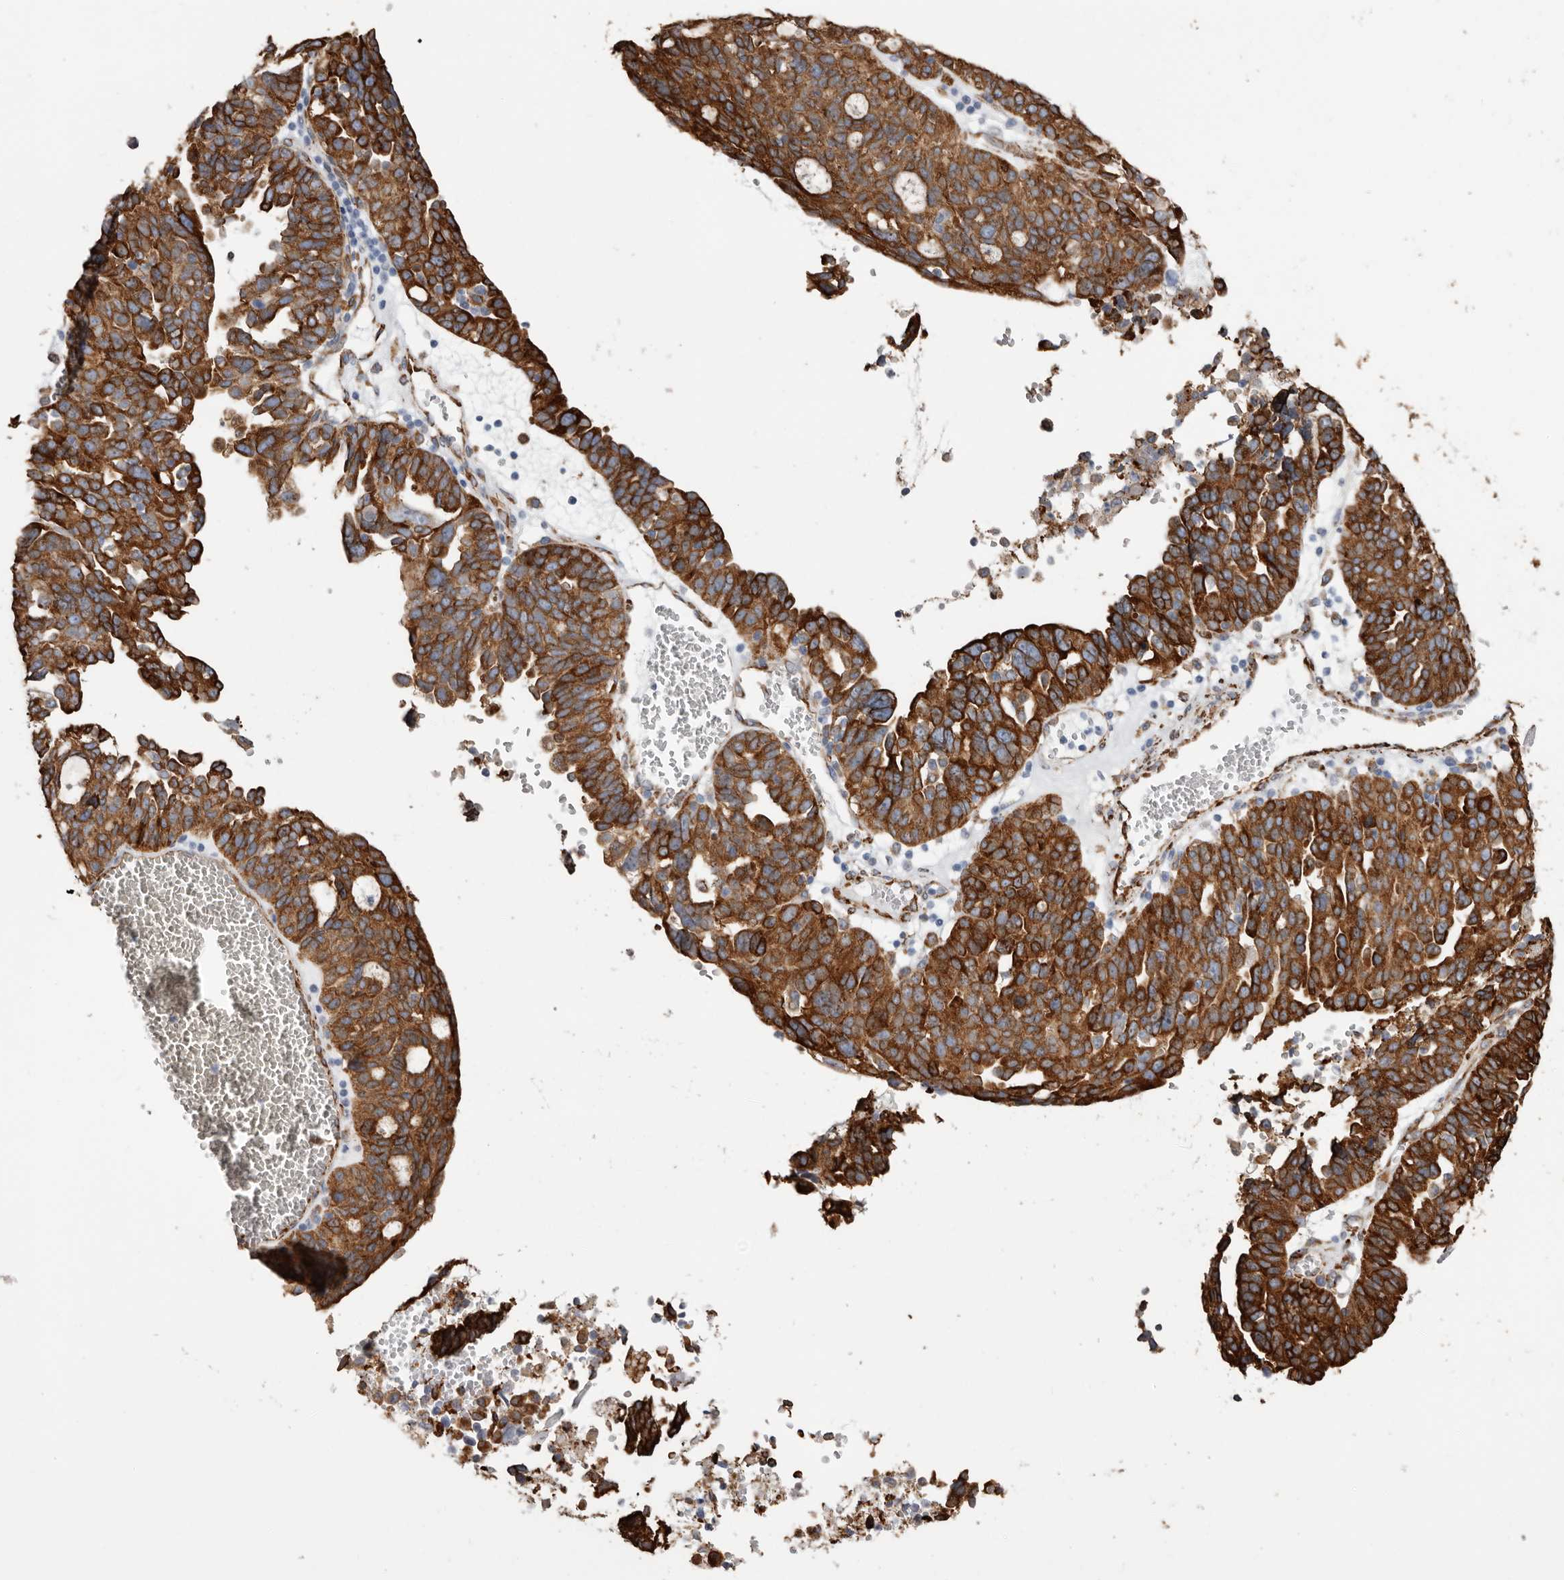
{"staining": {"intensity": "strong", "quantity": ">75%", "location": "cytoplasmic/membranous"}, "tissue": "ovarian cancer", "cell_type": "Tumor cells", "image_type": "cancer", "snomed": [{"axis": "morphology", "description": "Cystadenocarcinoma, serous, NOS"}, {"axis": "topography", "description": "Ovary"}], "caption": "A high amount of strong cytoplasmic/membranous expression is present in about >75% of tumor cells in ovarian serous cystadenocarcinoma tissue.", "gene": "SEMA3E", "patient": {"sex": "female", "age": 59}}